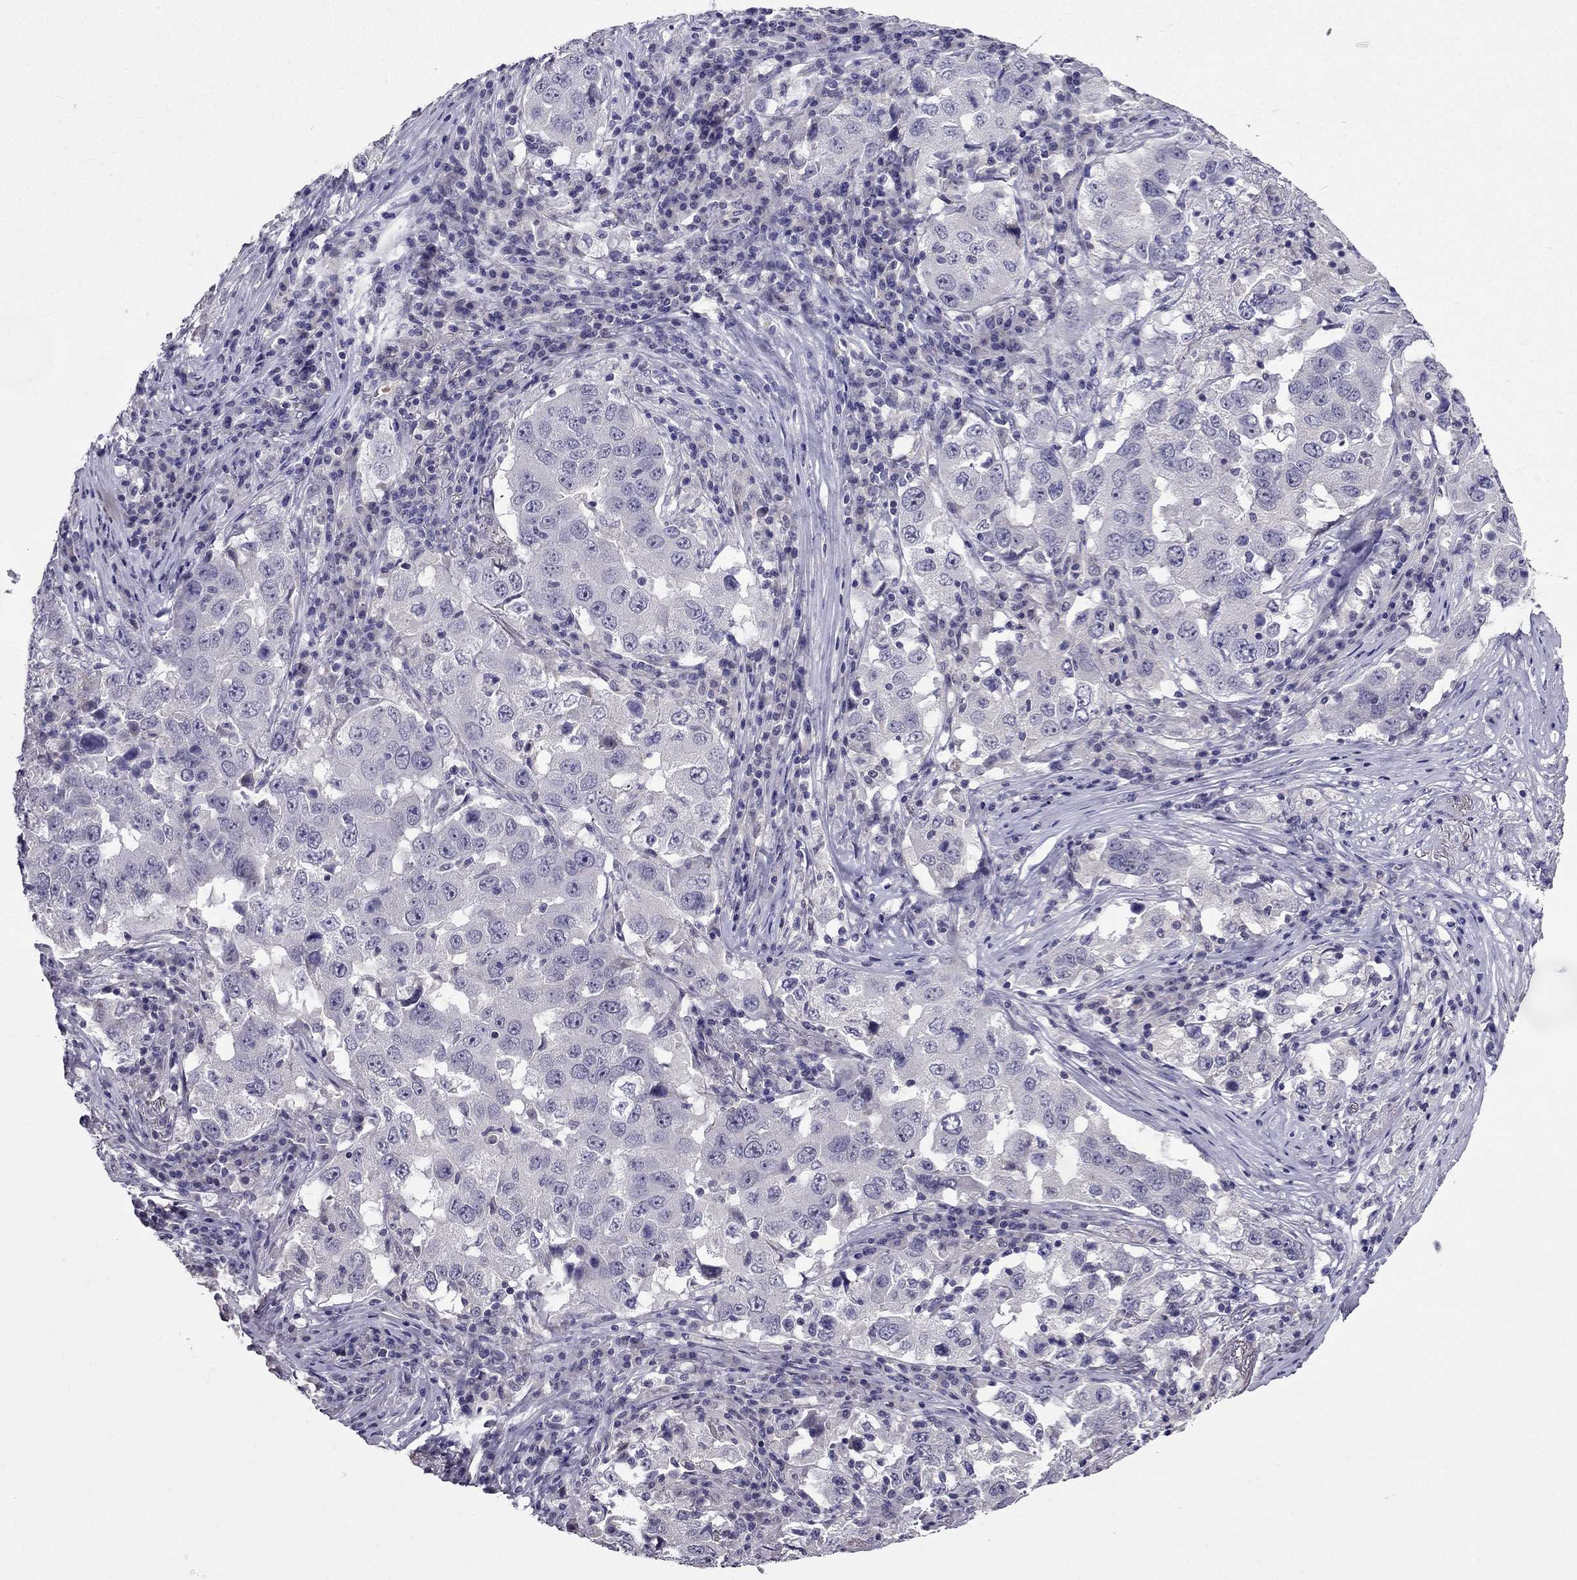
{"staining": {"intensity": "negative", "quantity": "none", "location": "none"}, "tissue": "lung cancer", "cell_type": "Tumor cells", "image_type": "cancer", "snomed": [{"axis": "morphology", "description": "Adenocarcinoma, NOS"}, {"axis": "topography", "description": "Lung"}], "caption": "Image shows no significant protein staining in tumor cells of lung cancer.", "gene": "DUSP15", "patient": {"sex": "male", "age": 73}}